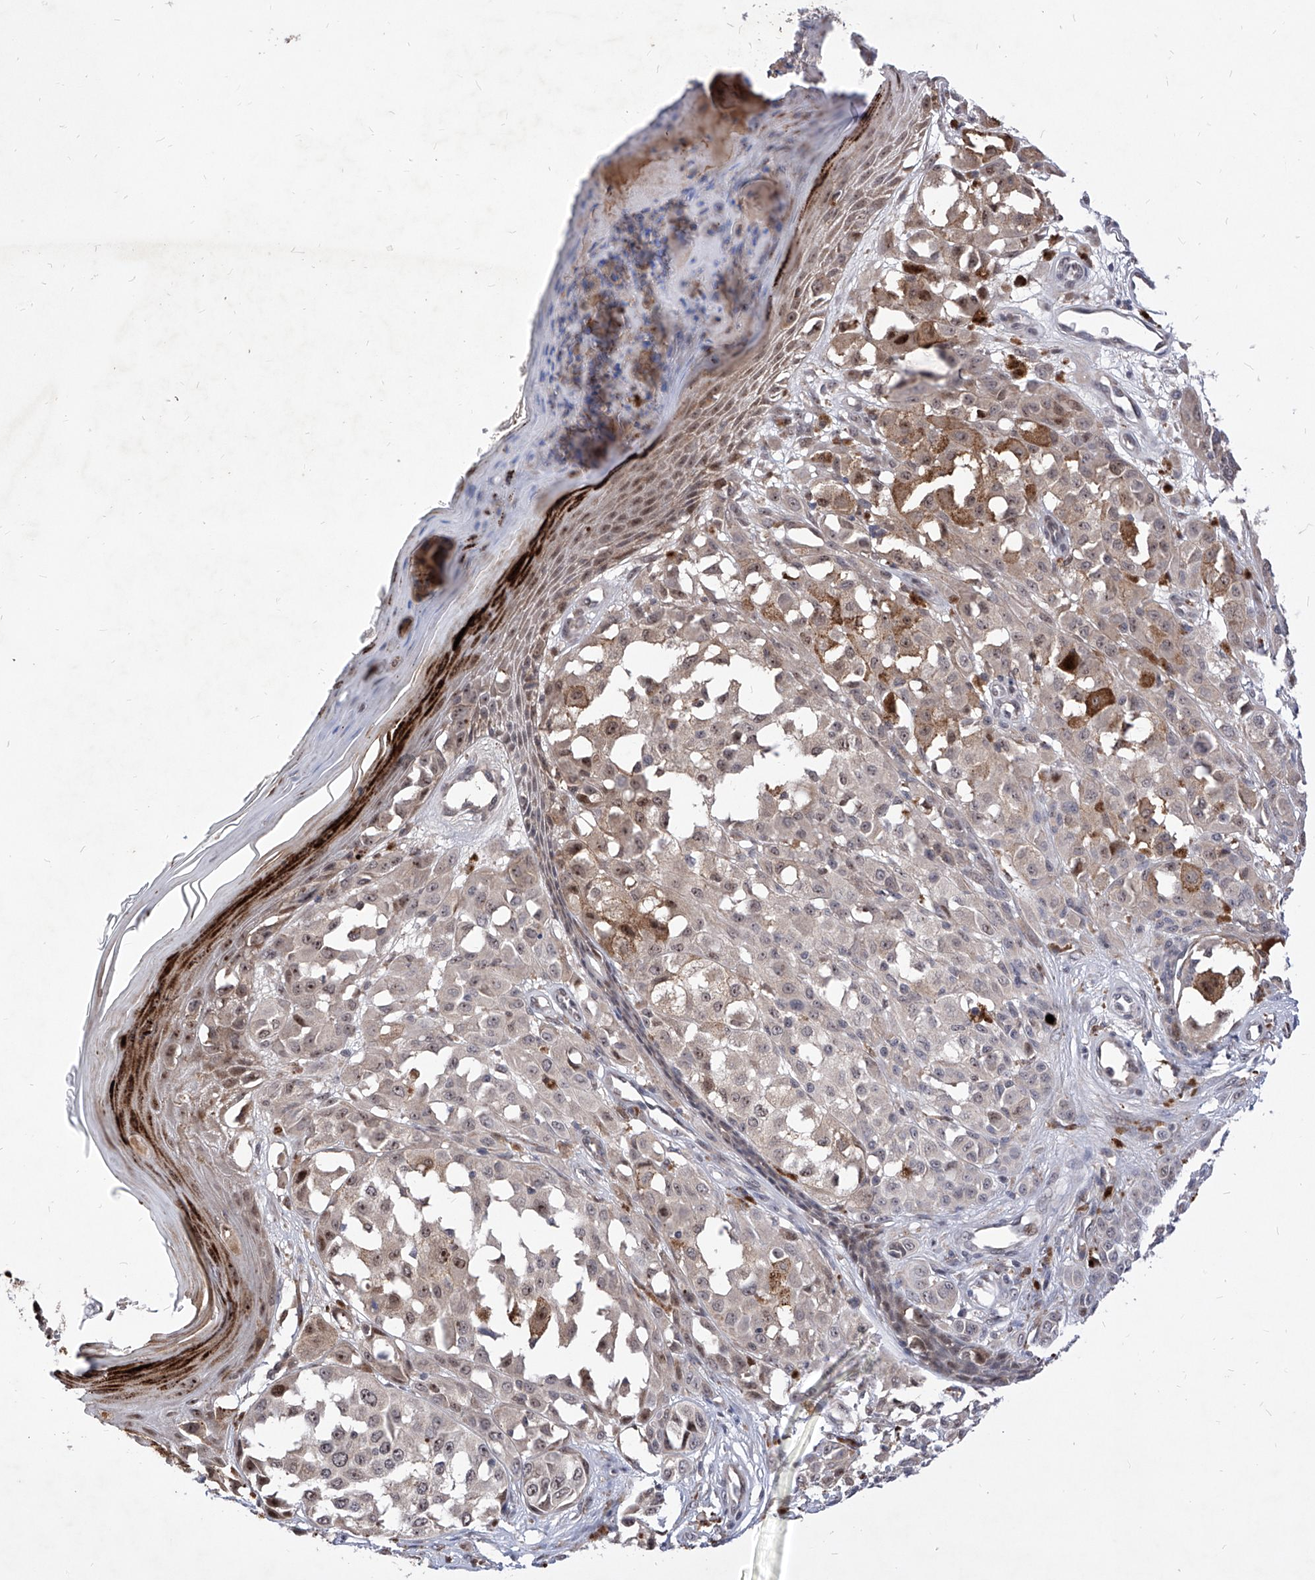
{"staining": {"intensity": "moderate", "quantity": "25%-75%", "location": "nuclear"}, "tissue": "melanoma", "cell_type": "Tumor cells", "image_type": "cancer", "snomed": [{"axis": "morphology", "description": "Malignant melanoma, NOS"}, {"axis": "topography", "description": "Skin of leg"}], "caption": "DAB (3,3'-diaminobenzidine) immunohistochemical staining of human malignant melanoma reveals moderate nuclear protein staining in approximately 25%-75% of tumor cells.", "gene": "LGR4", "patient": {"sex": "female", "age": 72}}